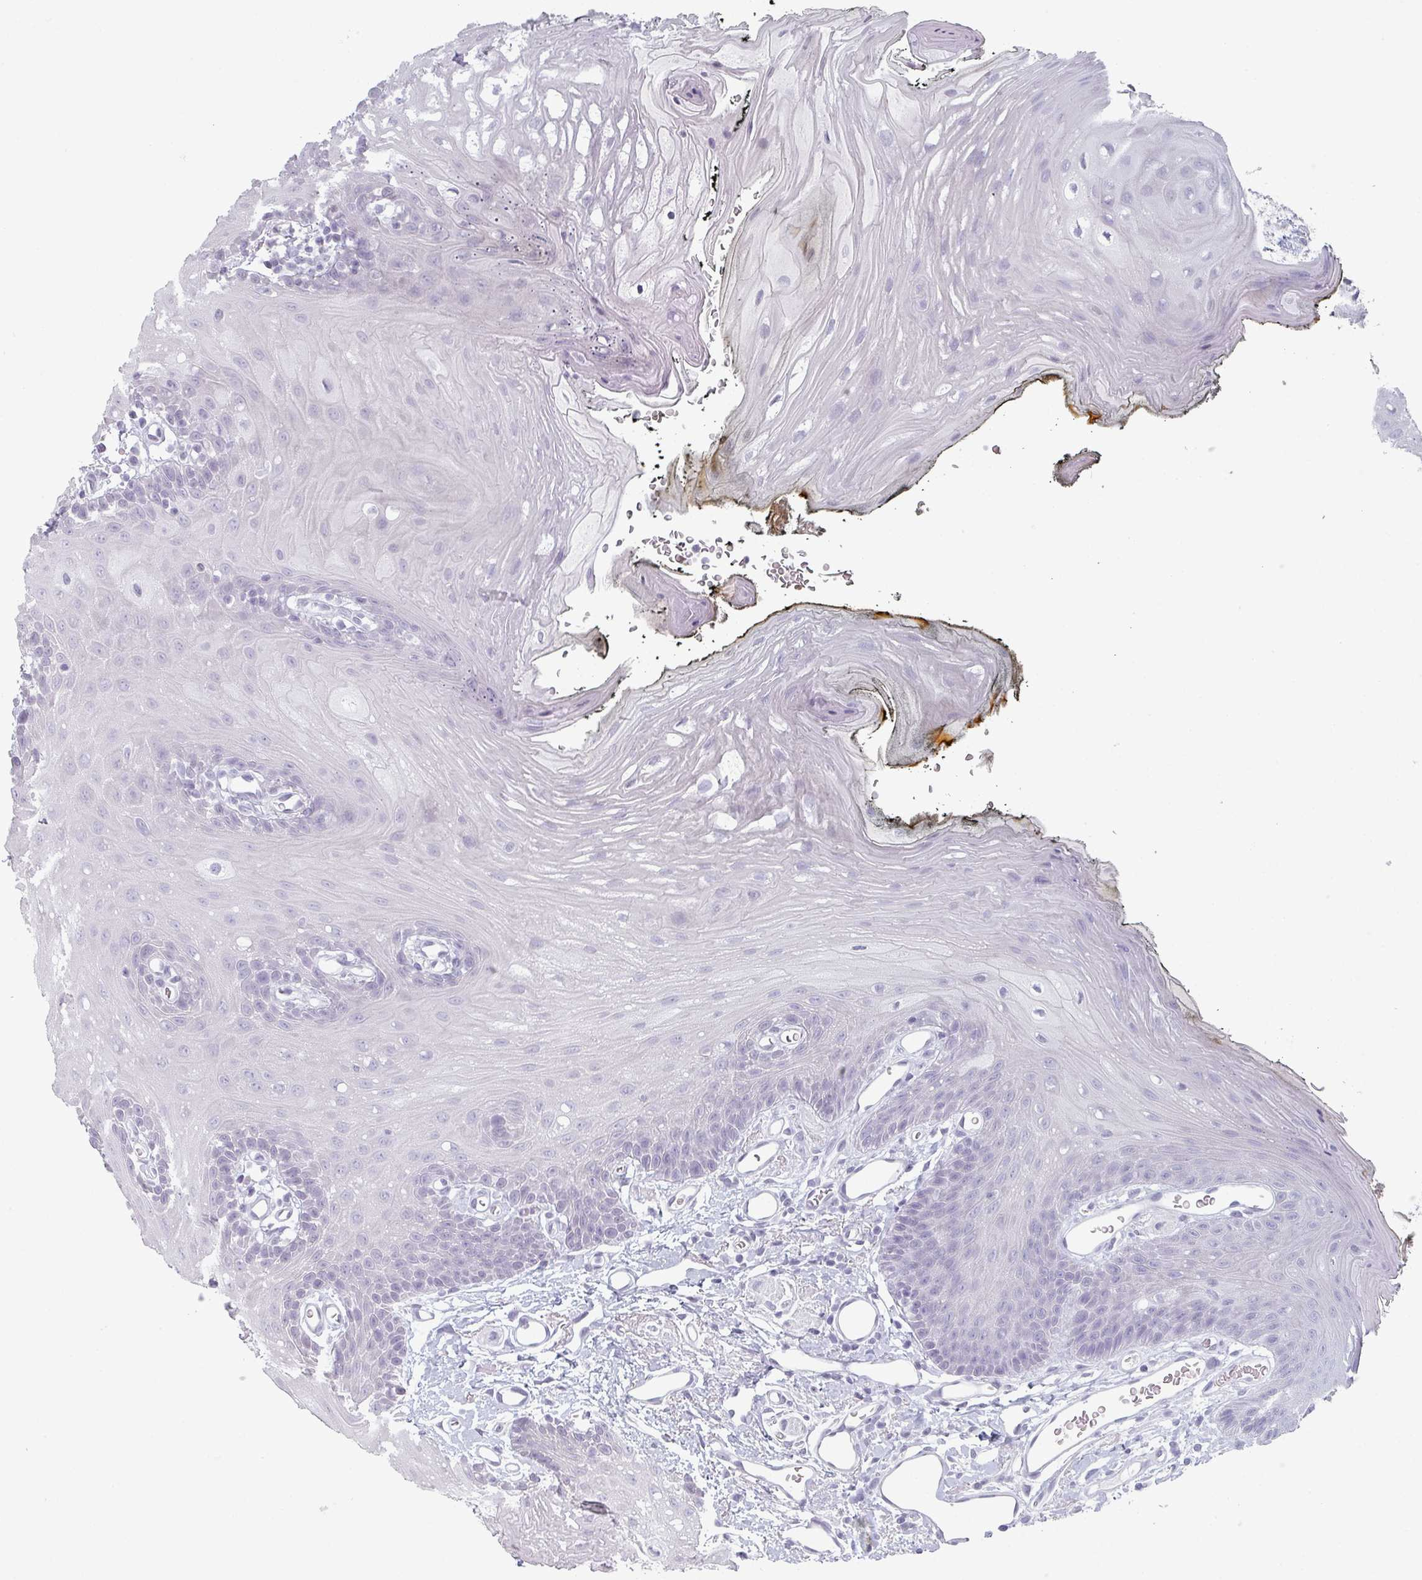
{"staining": {"intensity": "negative", "quantity": "none", "location": "none"}, "tissue": "oral mucosa", "cell_type": "Squamous epithelial cells", "image_type": "normal", "snomed": [{"axis": "morphology", "description": "Normal tissue, NOS"}, {"axis": "morphology", "description": "Squamous cell carcinoma, NOS"}, {"axis": "topography", "description": "Oral tissue"}, {"axis": "topography", "description": "Head-Neck"}], "caption": "An immunohistochemistry histopathology image of benign oral mucosa is shown. There is no staining in squamous epithelial cells of oral mucosa. (DAB IHC visualized using brightfield microscopy, high magnification).", "gene": "SLC35G2", "patient": {"sex": "female", "age": 81}}